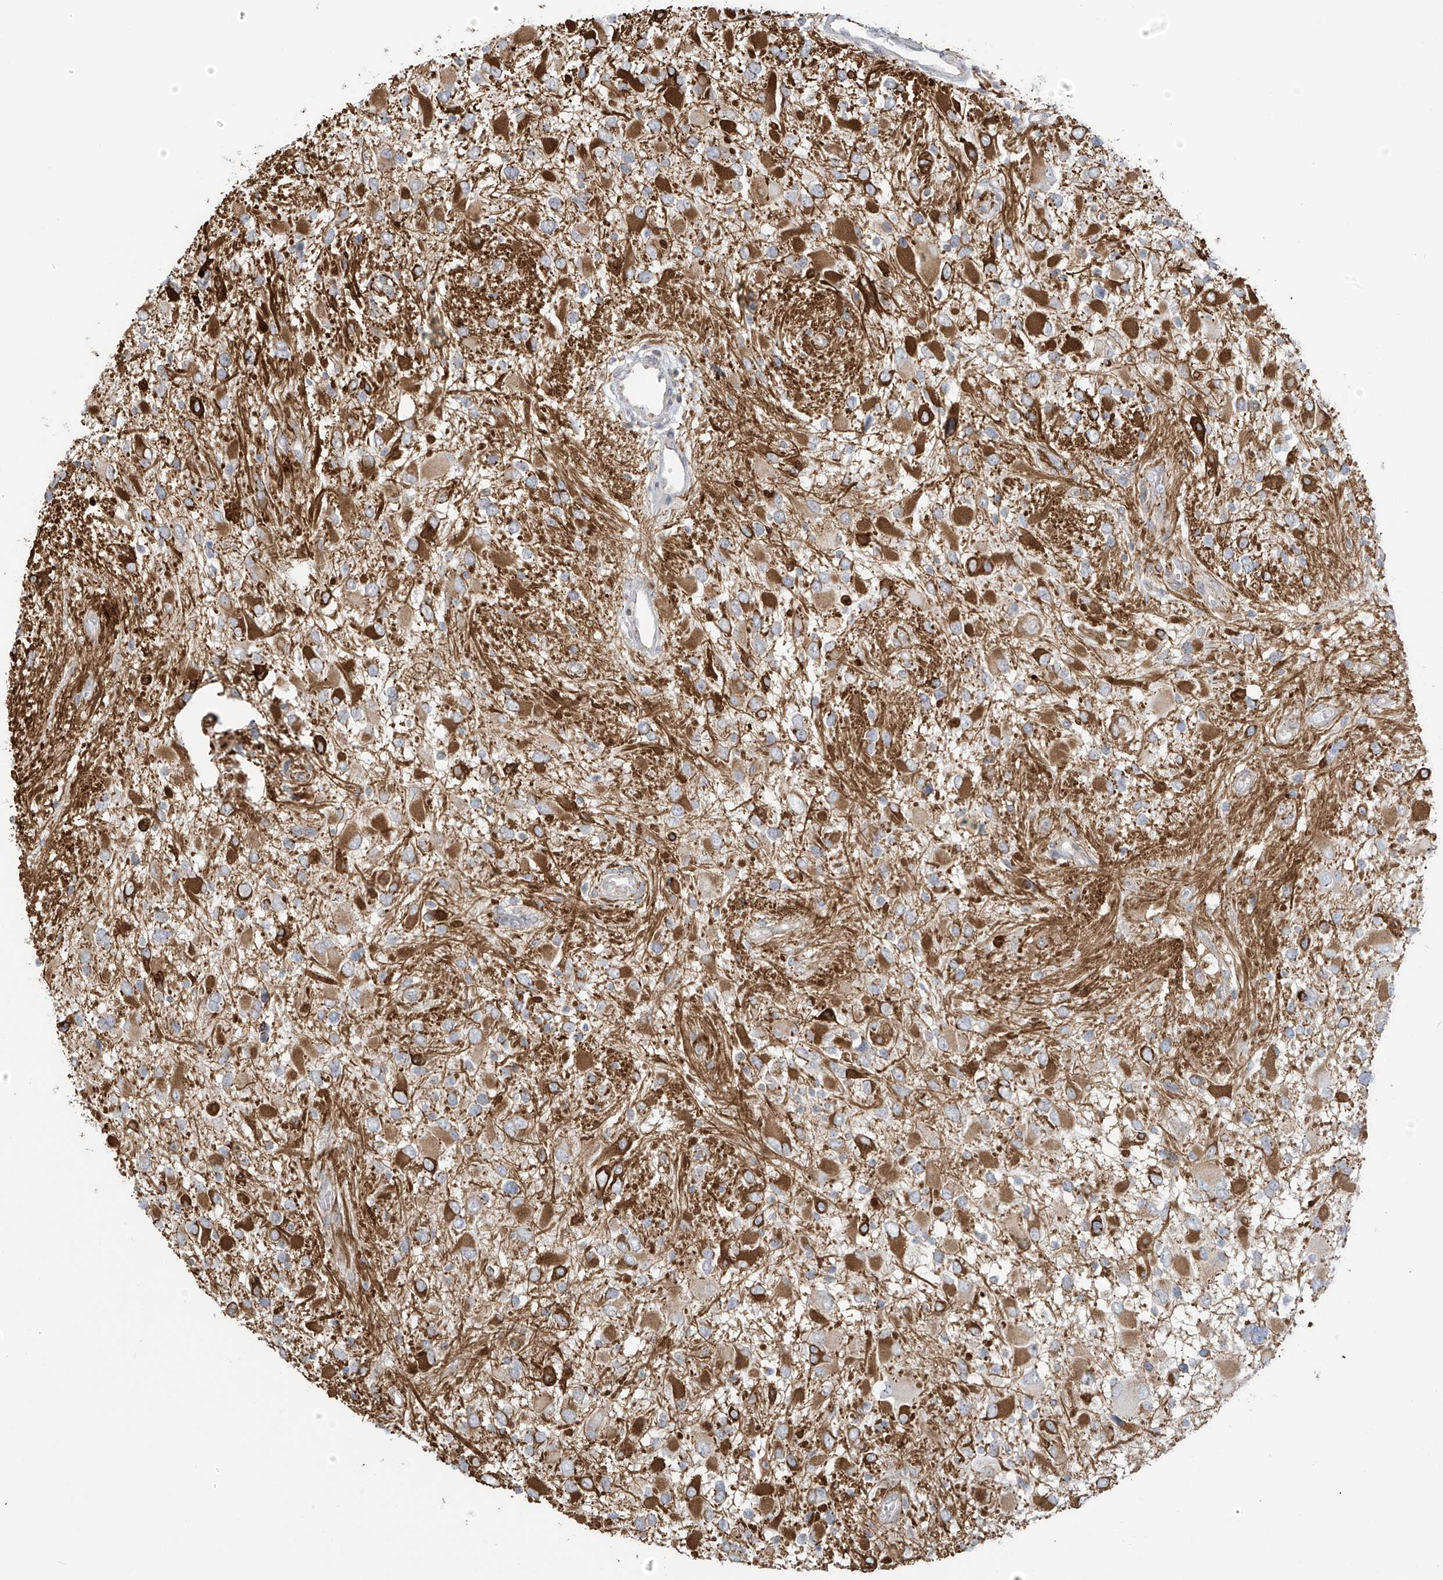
{"staining": {"intensity": "moderate", "quantity": "<25%", "location": "cytoplasmic/membranous"}, "tissue": "glioma", "cell_type": "Tumor cells", "image_type": "cancer", "snomed": [{"axis": "morphology", "description": "Glioma, malignant, High grade"}, {"axis": "topography", "description": "Brain"}], "caption": "Glioma stained with a brown dye reveals moderate cytoplasmic/membranous positive positivity in approximately <25% of tumor cells.", "gene": "HDDC2", "patient": {"sex": "male", "age": 53}}